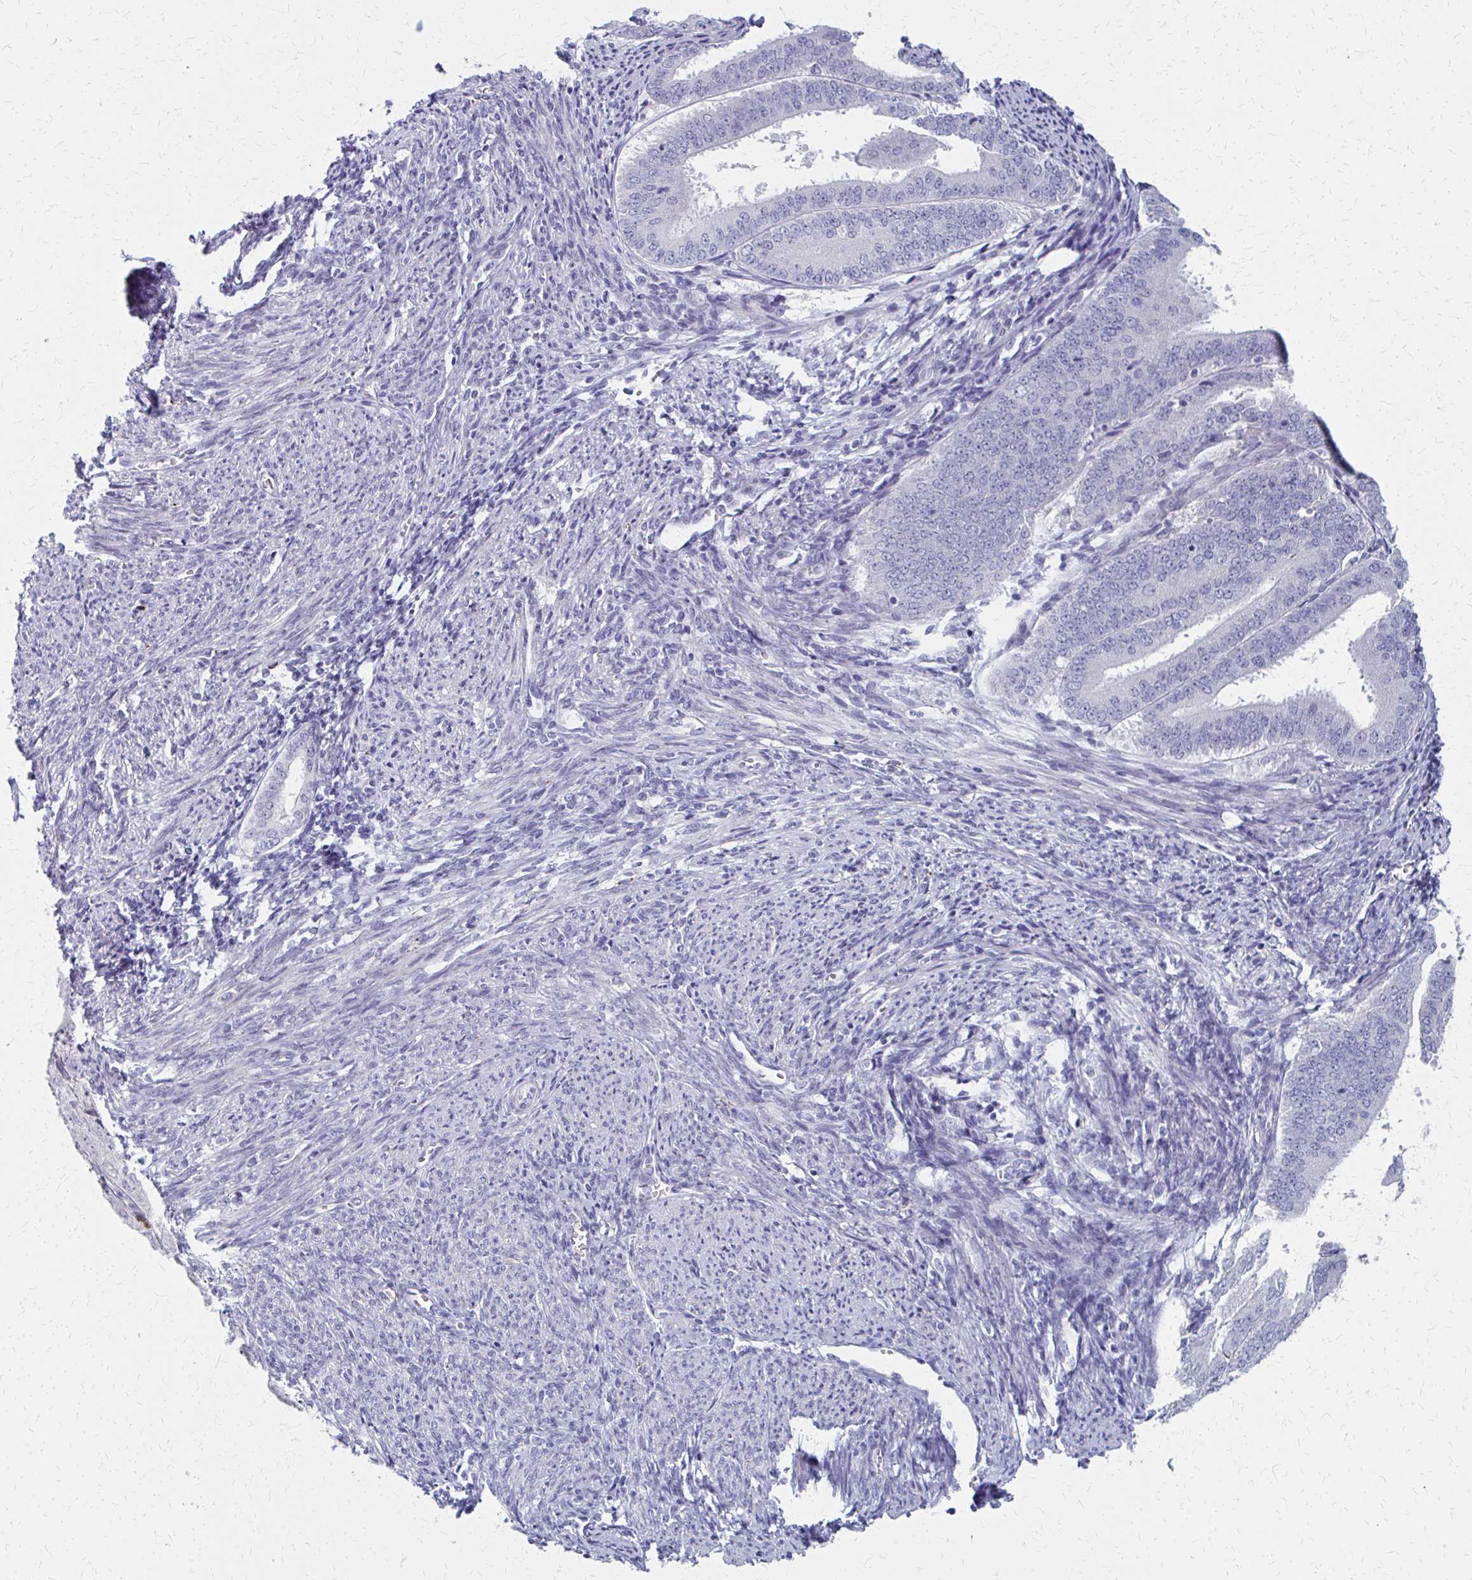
{"staining": {"intensity": "negative", "quantity": "none", "location": "none"}, "tissue": "prostate cancer", "cell_type": "Tumor cells", "image_type": "cancer", "snomed": [{"axis": "morphology", "description": "Adenocarcinoma, High grade"}, {"axis": "topography", "description": "Prostate"}], "caption": "Protein analysis of prostate cancer (adenocarcinoma (high-grade)) reveals no significant positivity in tumor cells. (DAB (3,3'-diaminobenzidine) immunohistochemistry (IHC), high magnification).", "gene": "MS4A2", "patient": {"sex": "male", "age": 72}}